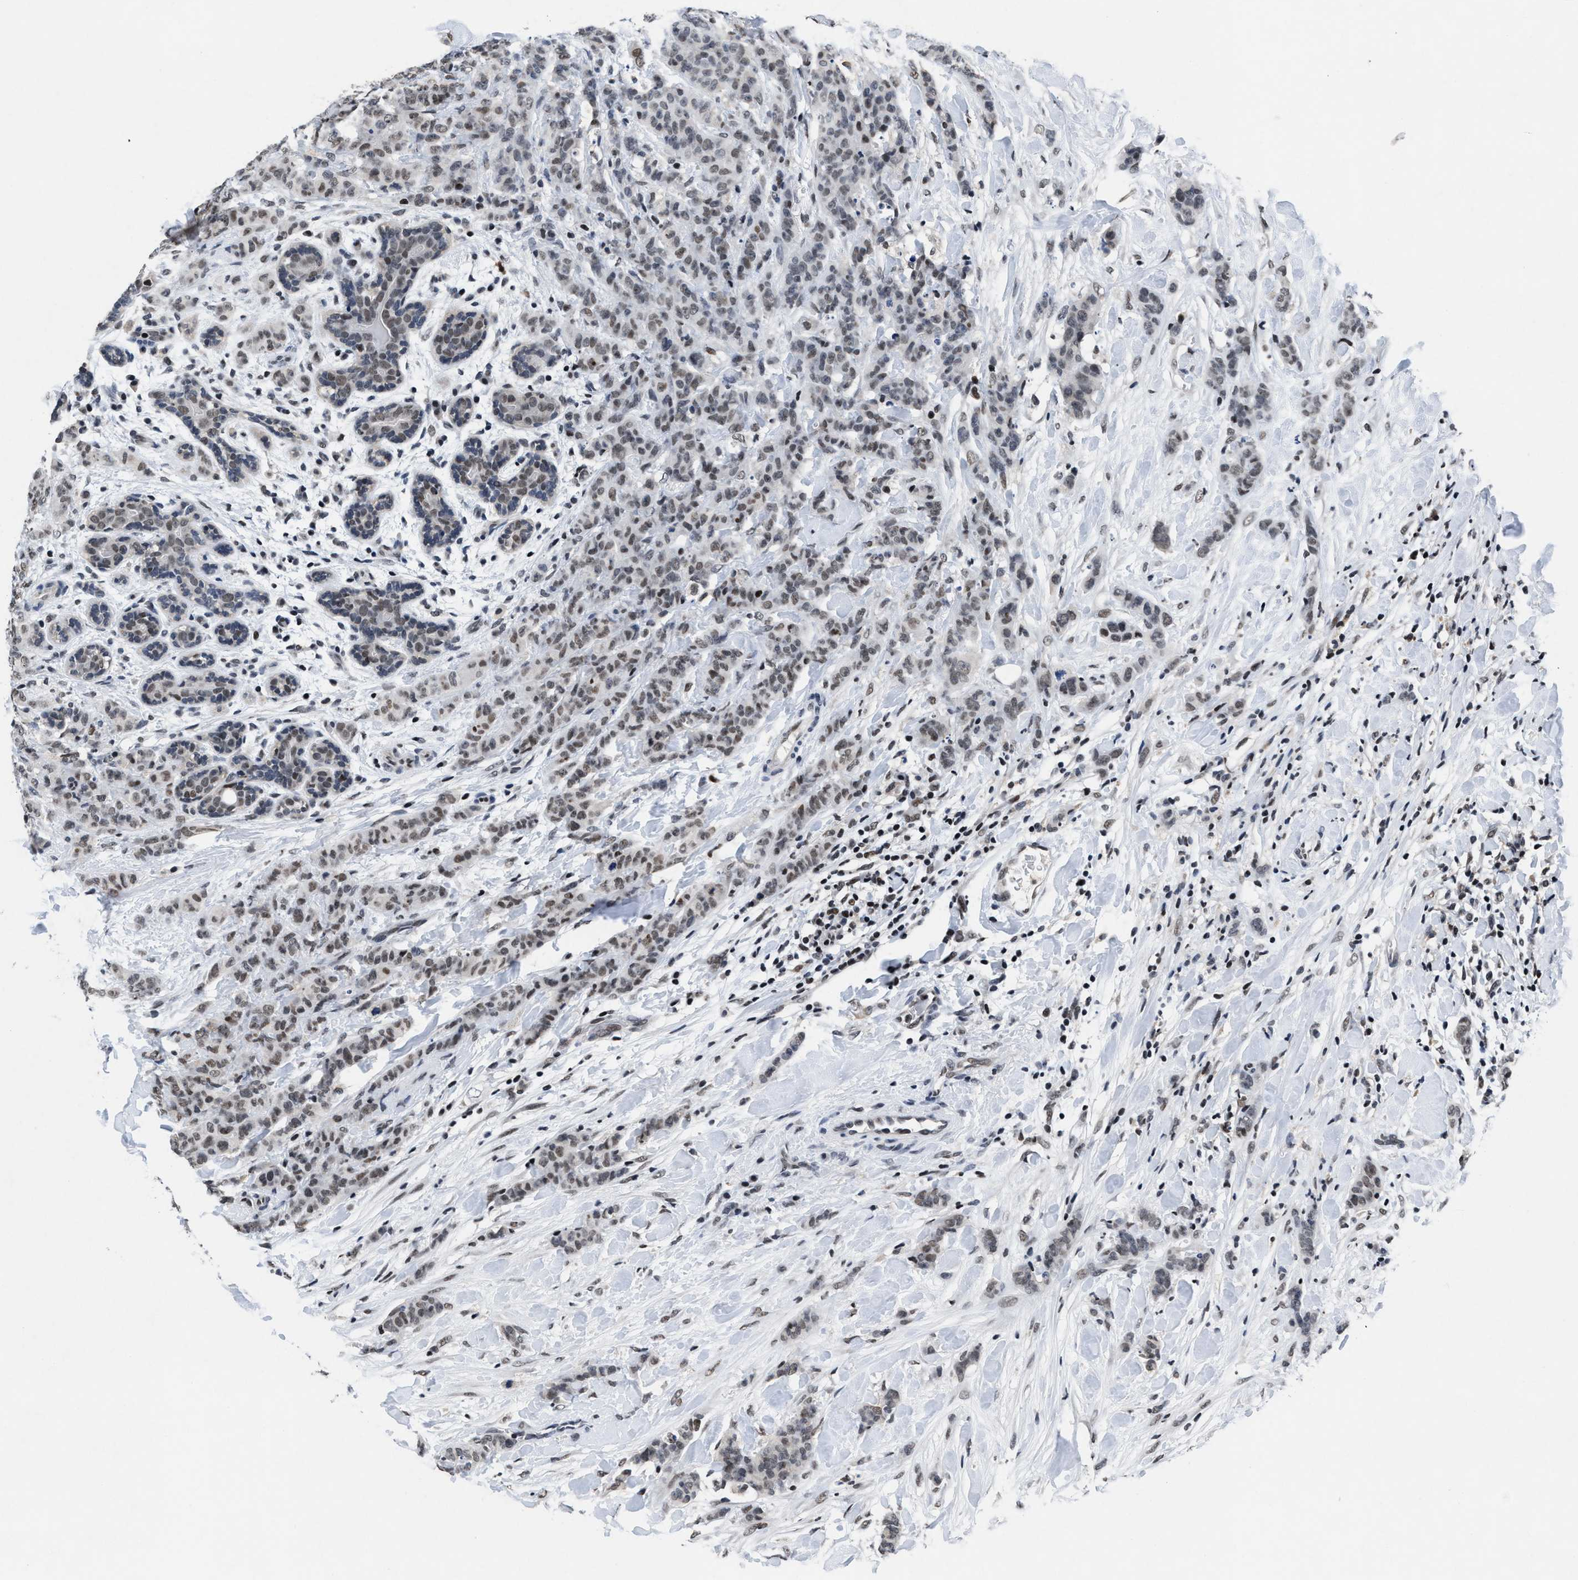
{"staining": {"intensity": "weak", "quantity": ">75%", "location": "nuclear"}, "tissue": "breast cancer", "cell_type": "Tumor cells", "image_type": "cancer", "snomed": [{"axis": "morphology", "description": "Normal tissue, NOS"}, {"axis": "morphology", "description": "Duct carcinoma"}, {"axis": "topography", "description": "Breast"}], "caption": "A low amount of weak nuclear positivity is seen in about >75% of tumor cells in infiltrating ductal carcinoma (breast) tissue.", "gene": "WDR81", "patient": {"sex": "female", "age": 40}}